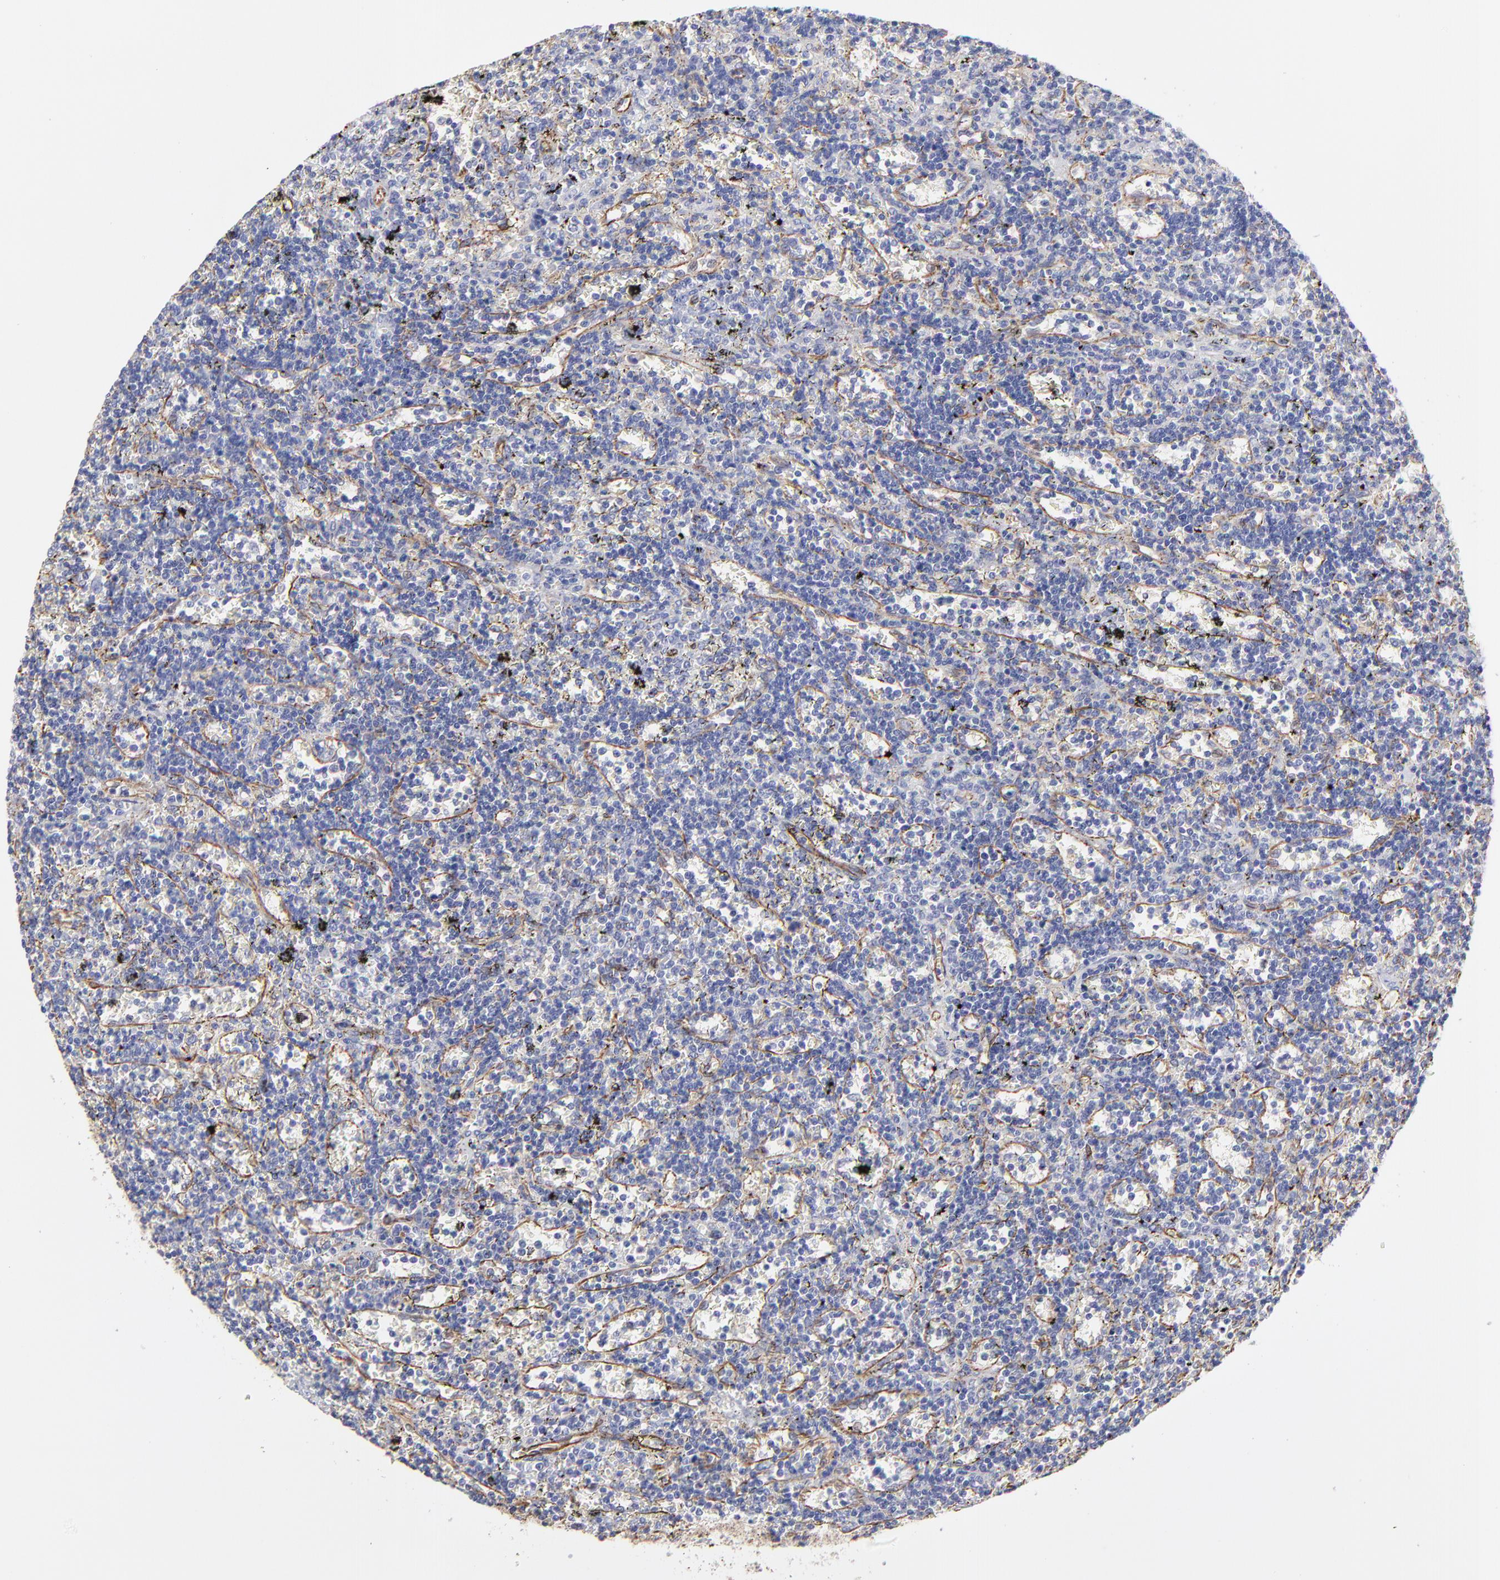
{"staining": {"intensity": "weak", "quantity": "<25%", "location": "cytoplasmic/membranous"}, "tissue": "lymphoma", "cell_type": "Tumor cells", "image_type": "cancer", "snomed": [{"axis": "morphology", "description": "Malignant lymphoma, non-Hodgkin's type, Low grade"}, {"axis": "topography", "description": "Spleen"}], "caption": "High magnification brightfield microscopy of lymphoma stained with DAB (brown) and counterstained with hematoxylin (blue): tumor cells show no significant staining.", "gene": "COX8C", "patient": {"sex": "male", "age": 60}}